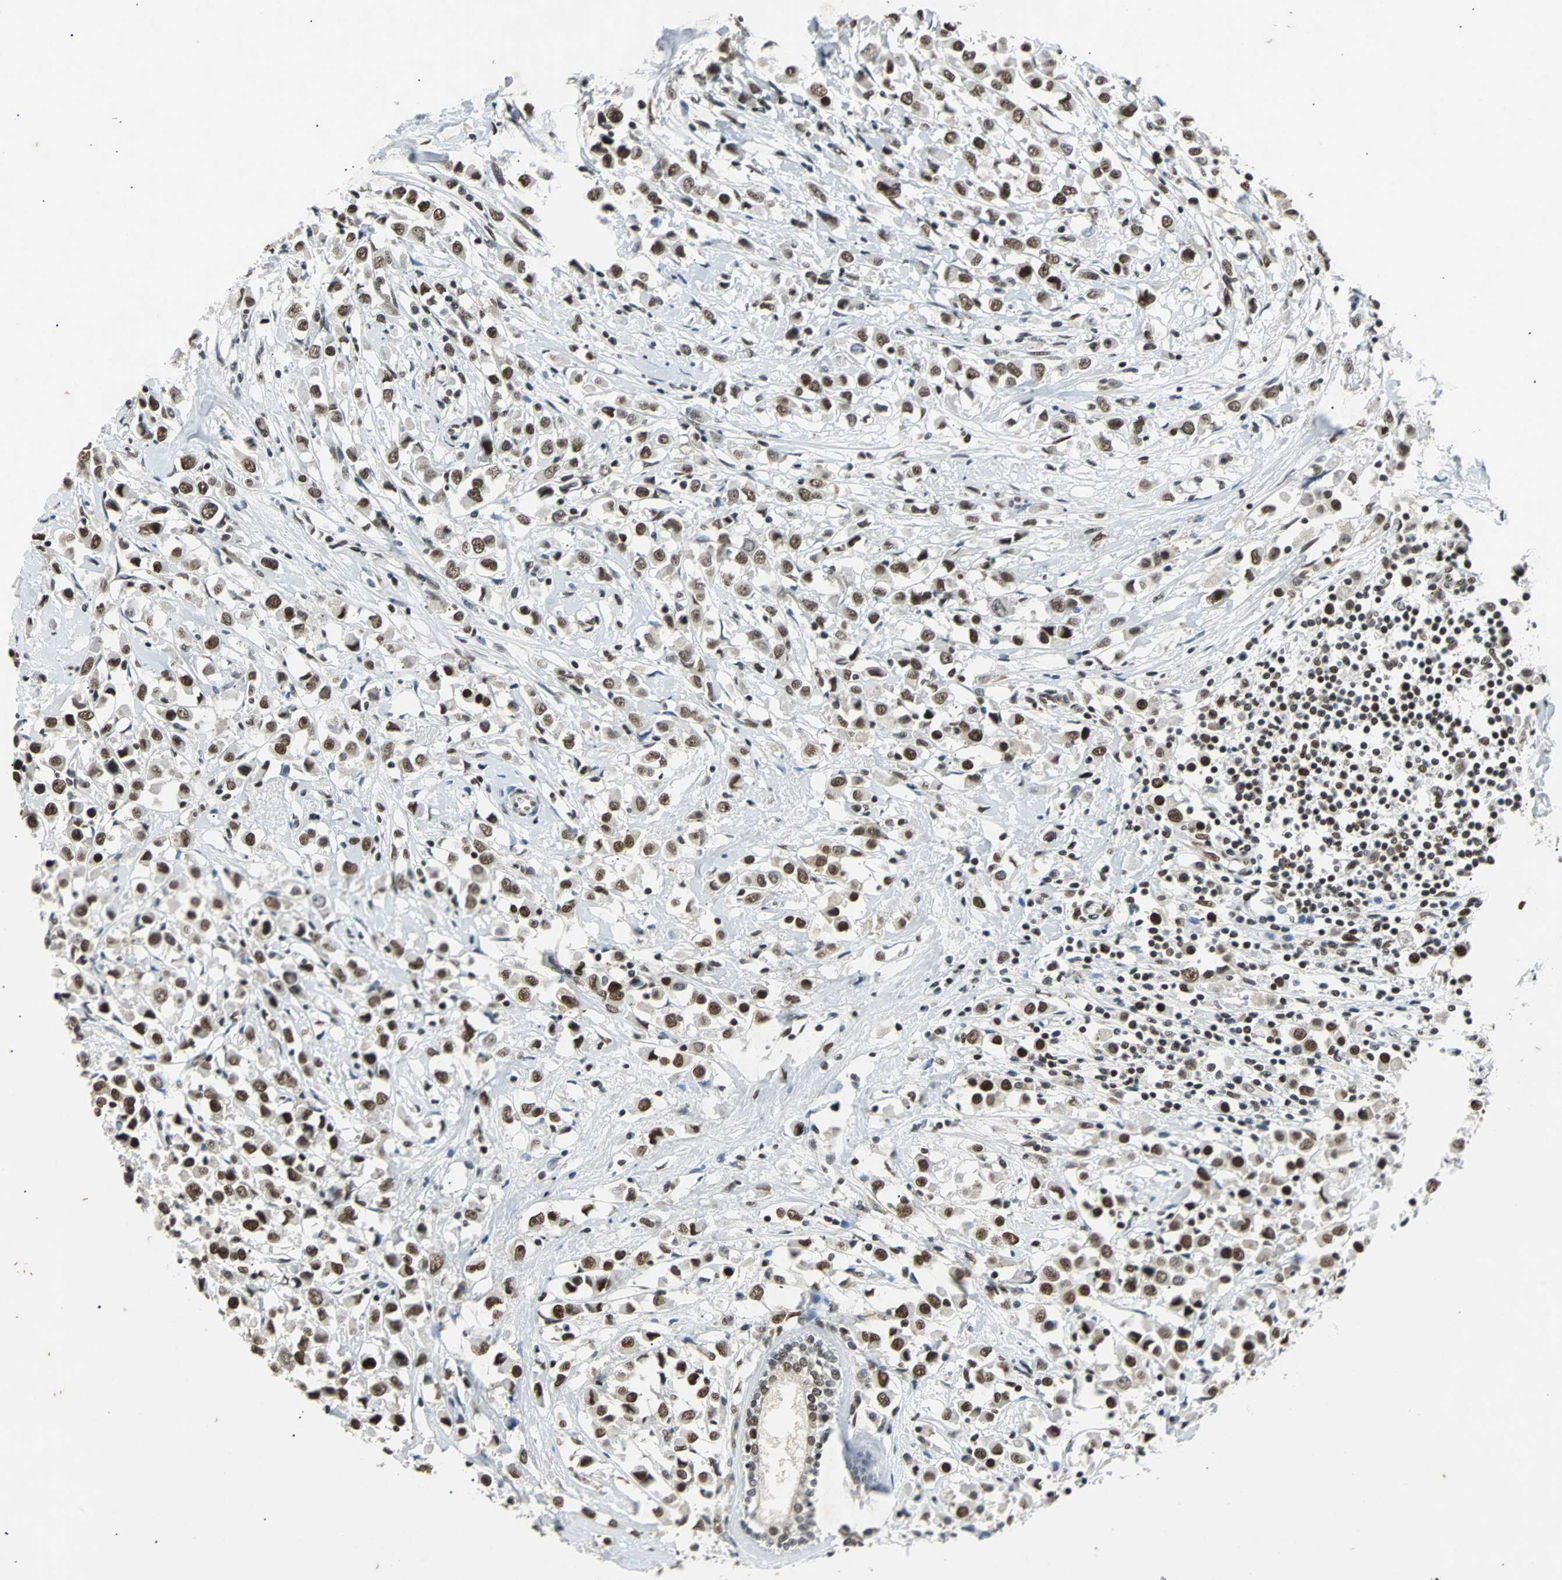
{"staining": {"intensity": "strong", "quantity": ">75%", "location": "nuclear"}, "tissue": "breast cancer", "cell_type": "Tumor cells", "image_type": "cancer", "snomed": [{"axis": "morphology", "description": "Duct carcinoma"}, {"axis": "topography", "description": "Breast"}], "caption": "Protein positivity by IHC displays strong nuclear staining in approximately >75% of tumor cells in breast invasive ductal carcinoma. The staining was performed using DAB to visualize the protein expression in brown, while the nuclei were stained in blue with hematoxylin (Magnification: 20x).", "gene": "GATAD2A", "patient": {"sex": "female", "age": 61}}